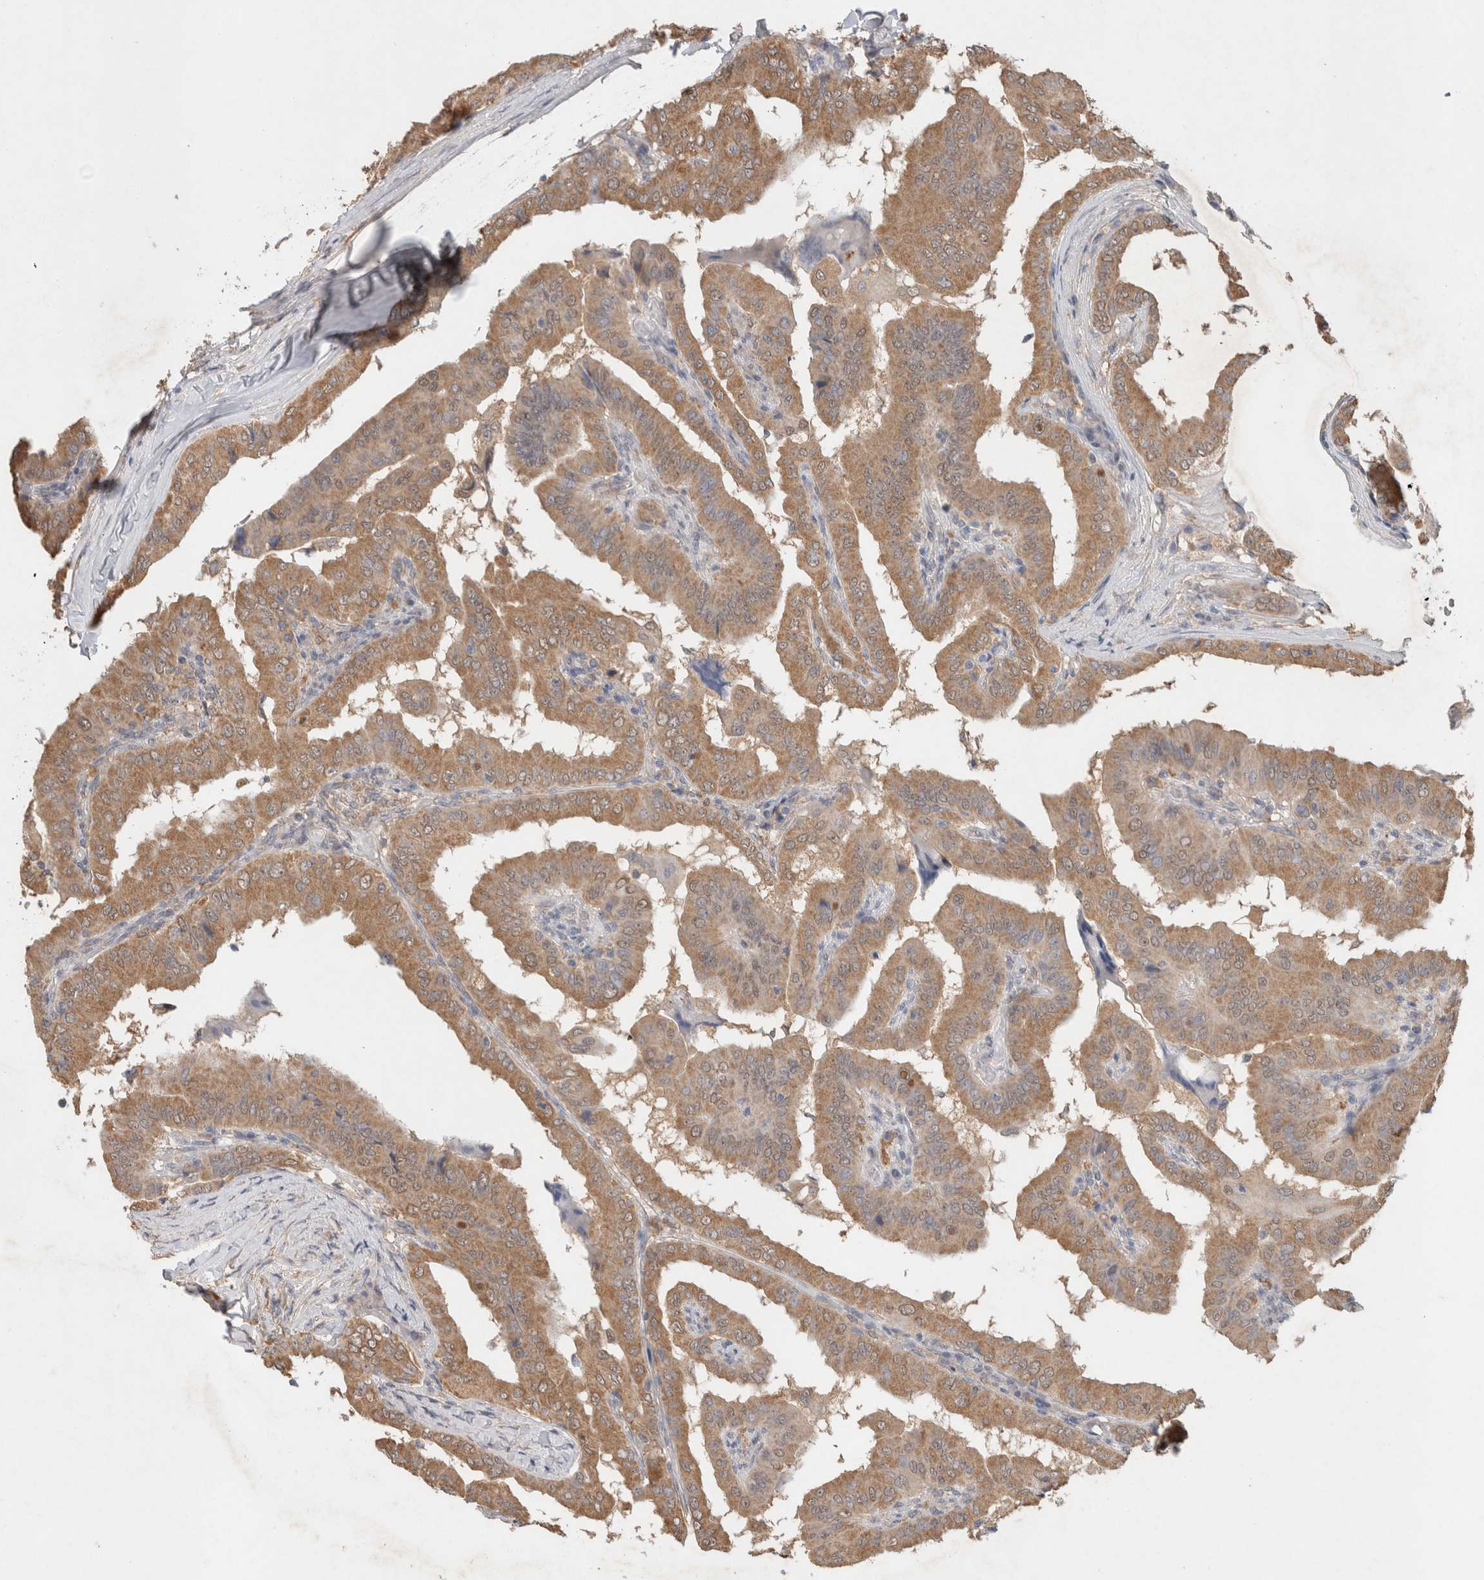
{"staining": {"intensity": "moderate", "quantity": ">75%", "location": "cytoplasmic/membranous,nuclear"}, "tissue": "thyroid cancer", "cell_type": "Tumor cells", "image_type": "cancer", "snomed": [{"axis": "morphology", "description": "Papillary adenocarcinoma, NOS"}, {"axis": "topography", "description": "Thyroid gland"}], "caption": "This is a micrograph of immunohistochemistry staining of thyroid cancer (papillary adenocarcinoma), which shows moderate expression in the cytoplasmic/membranous and nuclear of tumor cells.", "gene": "RAB14", "patient": {"sex": "male", "age": 33}}